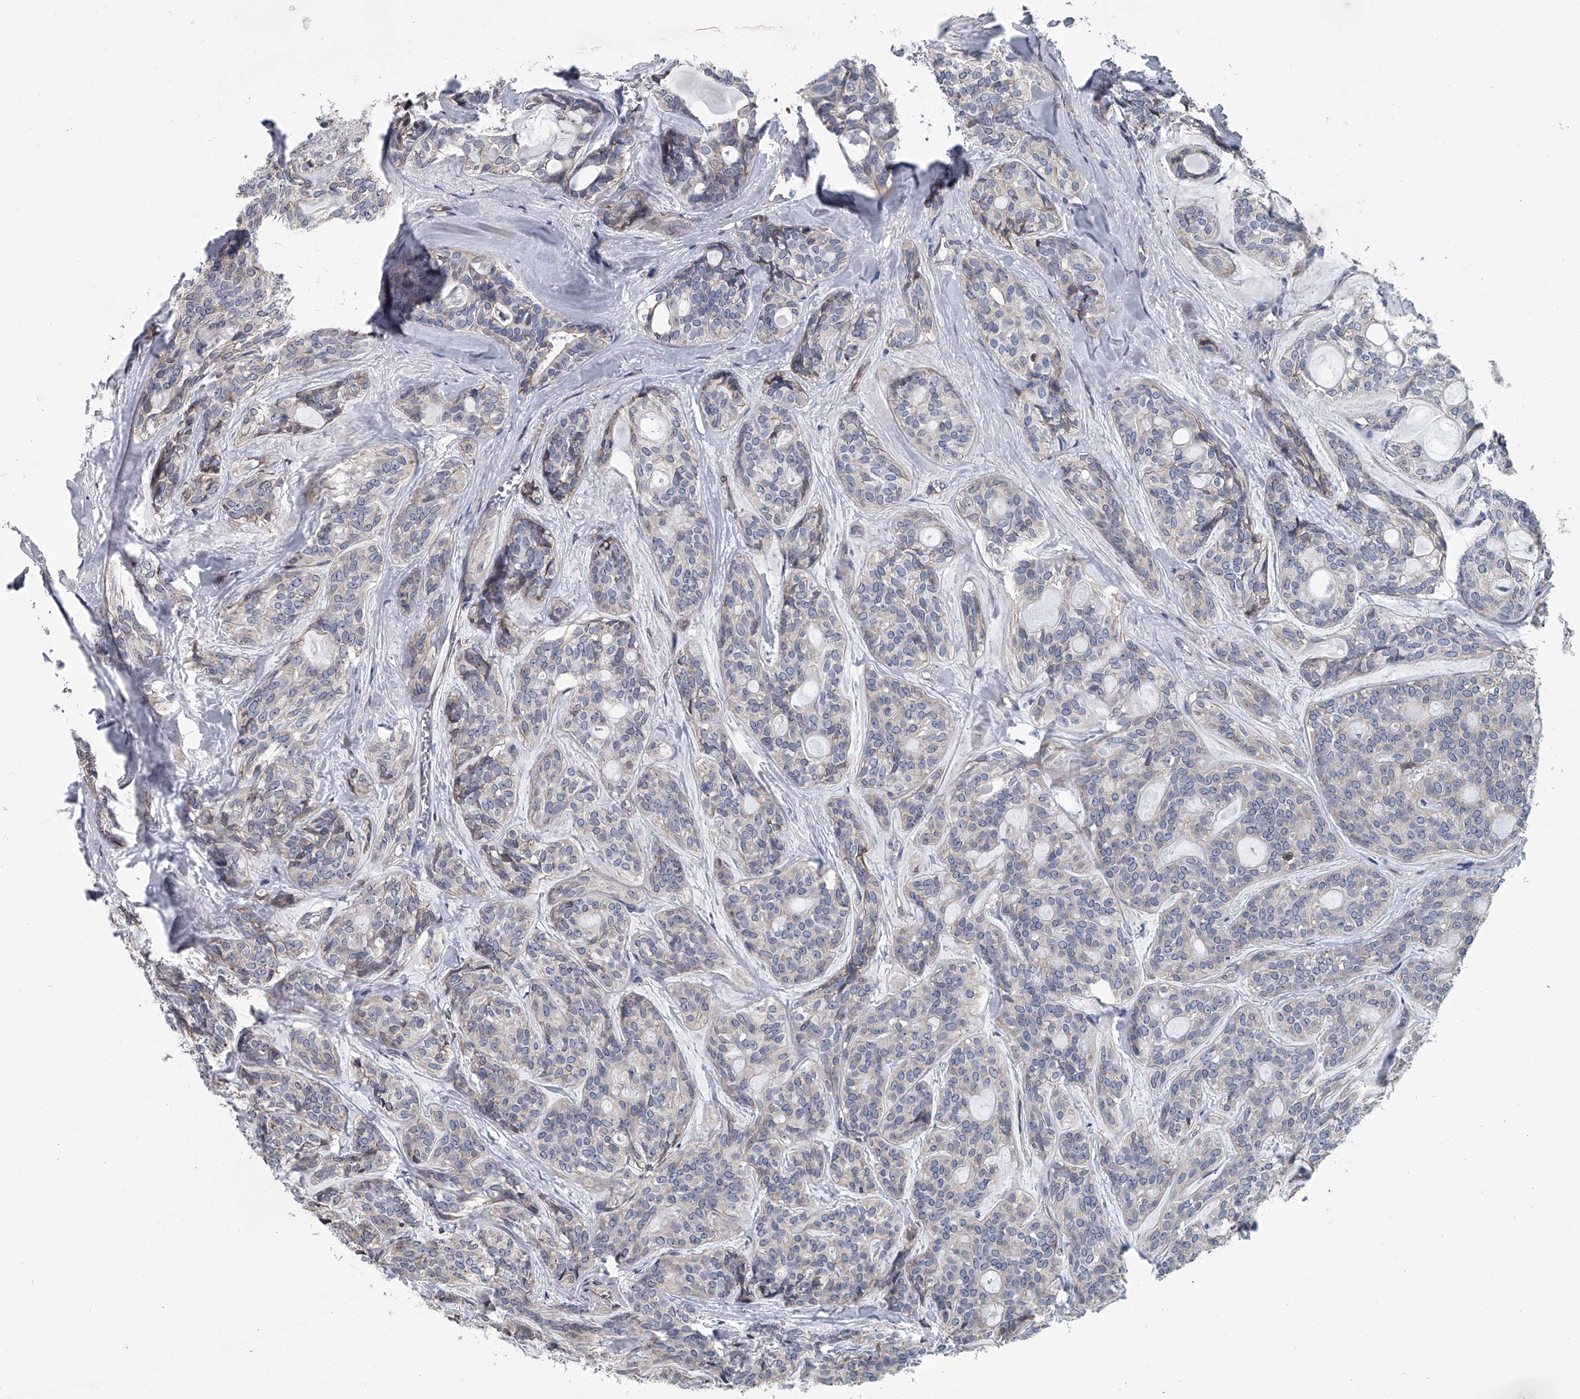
{"staining": {"intensity": "negative", "quantity": "none", "location": "none"}, "tissue": "head and neck cancer", "cell_type": "Tumor cells", "image_type": "cancer", "snomed": [{"axis": "morphology", "description": "Adenocarcinoma, NOS"}, {"axis": "topography", "description": "Head-Neck"}], "caption": "Immunohistochemical staining of adenocarcinoma (head and neck) demonstrates no significant expression in tumor cells.", "gene": "ABCG1", "patient": {"sex": "male", "age": 66}}